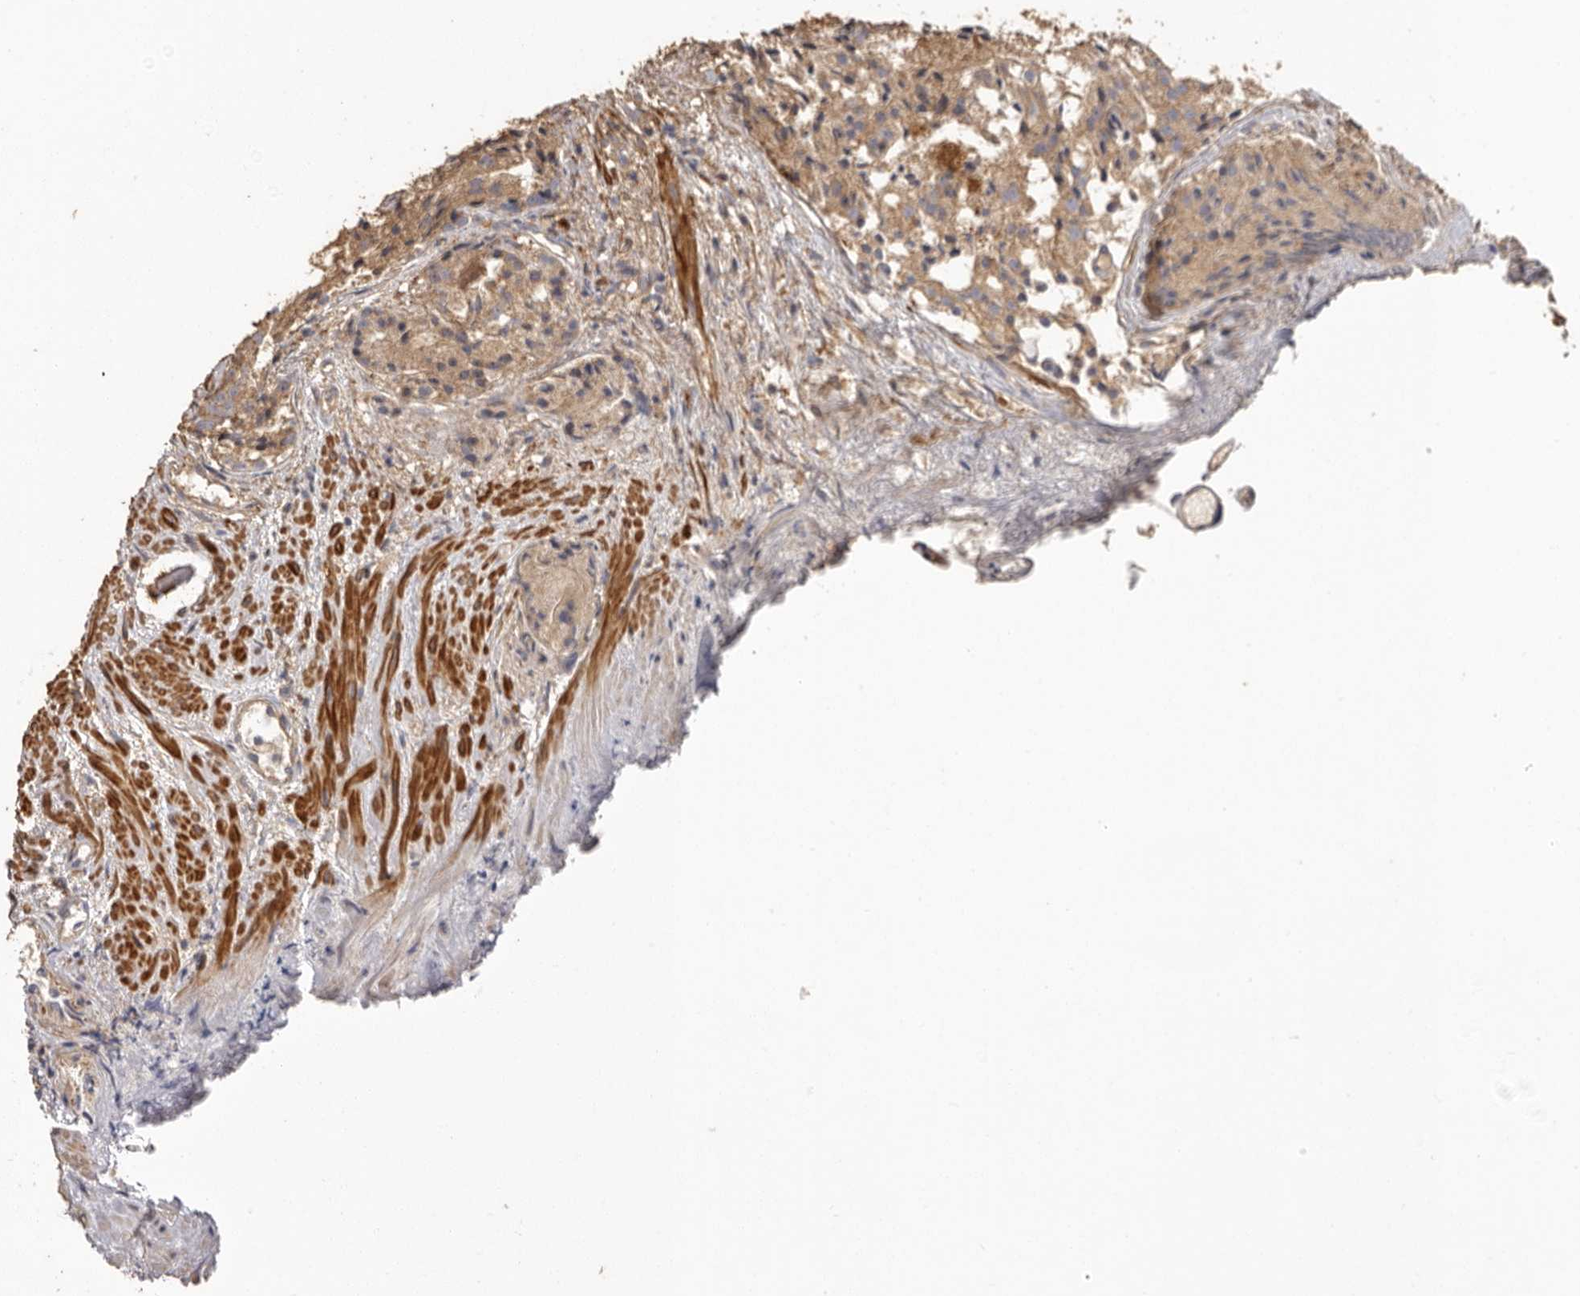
{"staining": {"intensity": "moderate", "quantity": ">75%", "location": "cytoplasmic/membranous"}, "tissue": "prostate cancer", "cell_type": "Tumor cells", "image_type": "cancer", "snomed": [{"axis": "morphology", "description": "Adenocarcinoma, Low grade"}, {"axis": "topography", "description": "Prostate"}], "caption": "Immunohistochemical staining of low-grade adenocarcinoma (prostate) displays medium levels of moderate cytoplasmic/membranous positivity in about >75% of tumor cells. (DAB IHC, brown staining for protein, blue staining for nuclei).", "gene": "RWDD1", "patient": {"sex": "male", "age": 88}}